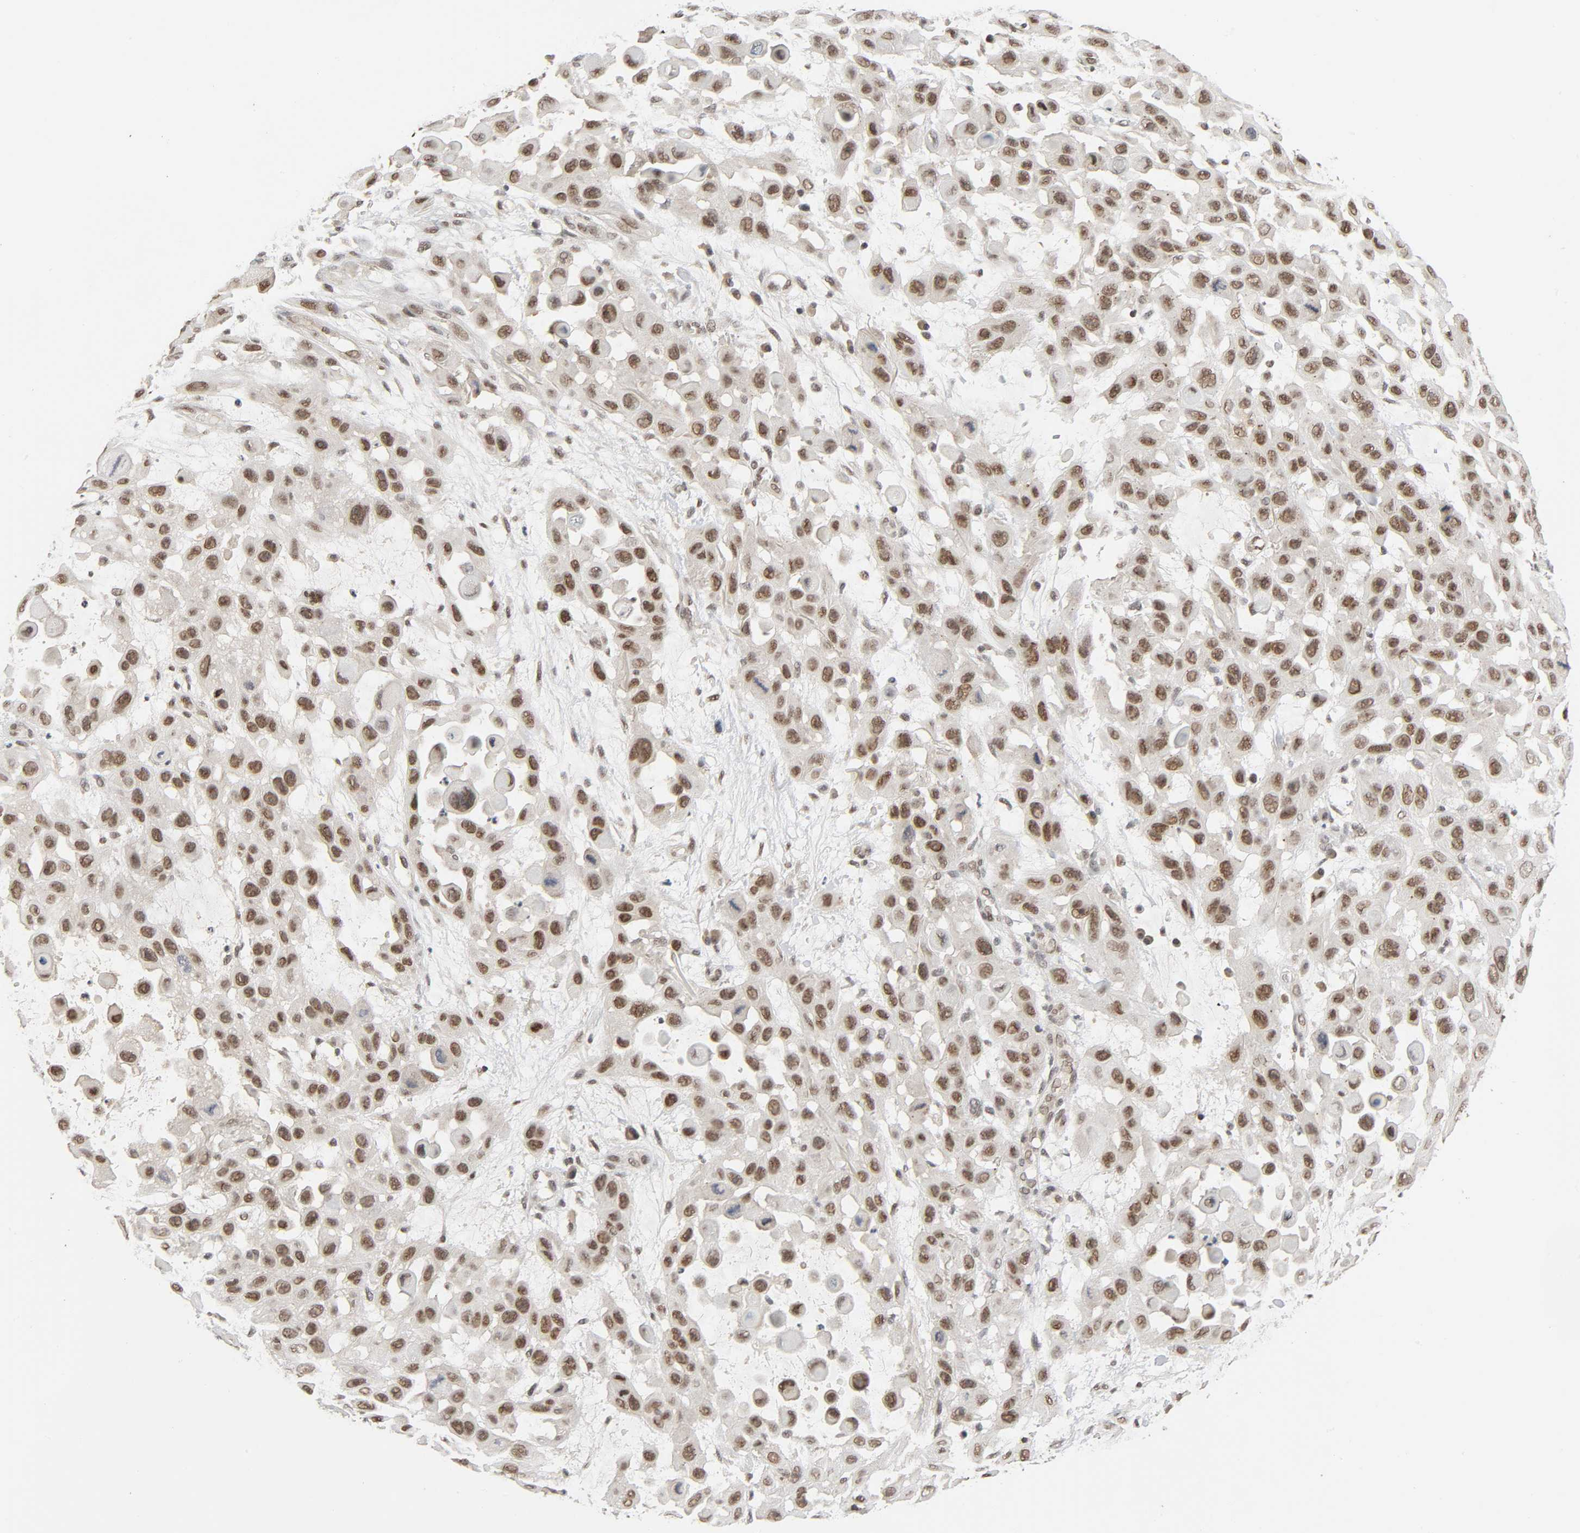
{"staining": {"intensity": "moderate", "quantity": ">75%", "location": "nuclear"}, "tissue": "skin cancer", "cell_type": "Tumor cells", "image_type": "cancer", "snomed": [{"axis": "morphology", "description": "Squamous cell carcinoma, NOS"}, {"axis": "topography", "description": "Skin"}], "caption": "Protein expression analysis of human skin cancer (squamous cell carcinoma) reveals moderate nuclear staining in approximately >75% of tumor cells.", "gene": "SMARCD1", "patient": {"sex": "male", "age": 81}}